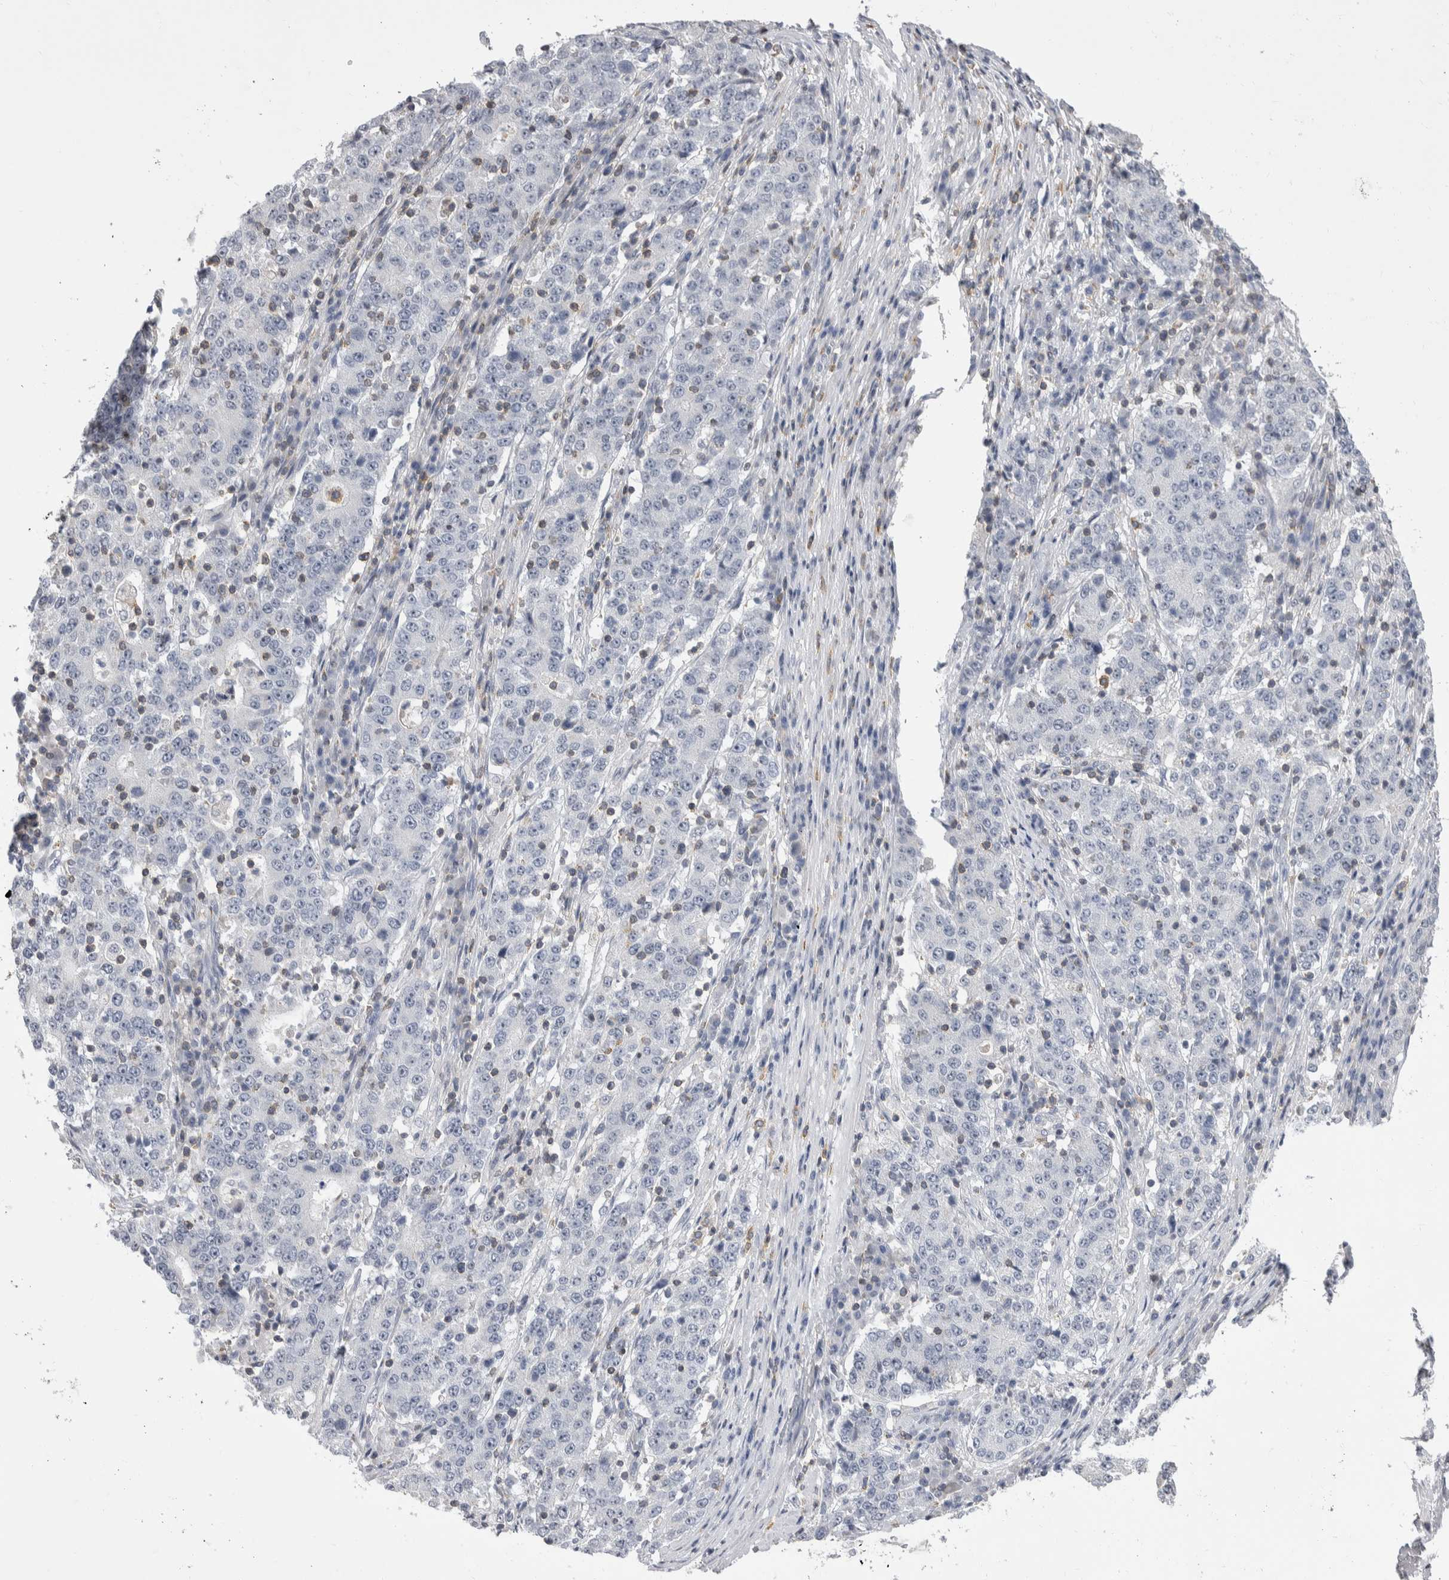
{"staining": {"intensity": "negative", "quantity": "none", "location": "none"}, "tissue": "stomach cancer", "cell_type": "Tumor cells", "image_type": "cancer", "snomed": [{"axis": "morphology", "description": "Adenocarcinoma, NOS"}, {"axis": "topography", "description": "Stomach"}], "caption": "DAB (3,3'-diaminobenzidine) immunohistochemical staining of human stomach cancer (adenocarcinoma) reveals no significant positivity in tumor cells.", "gene": "CEP295NL", "patient": {"sex": "male", "age": 59}}